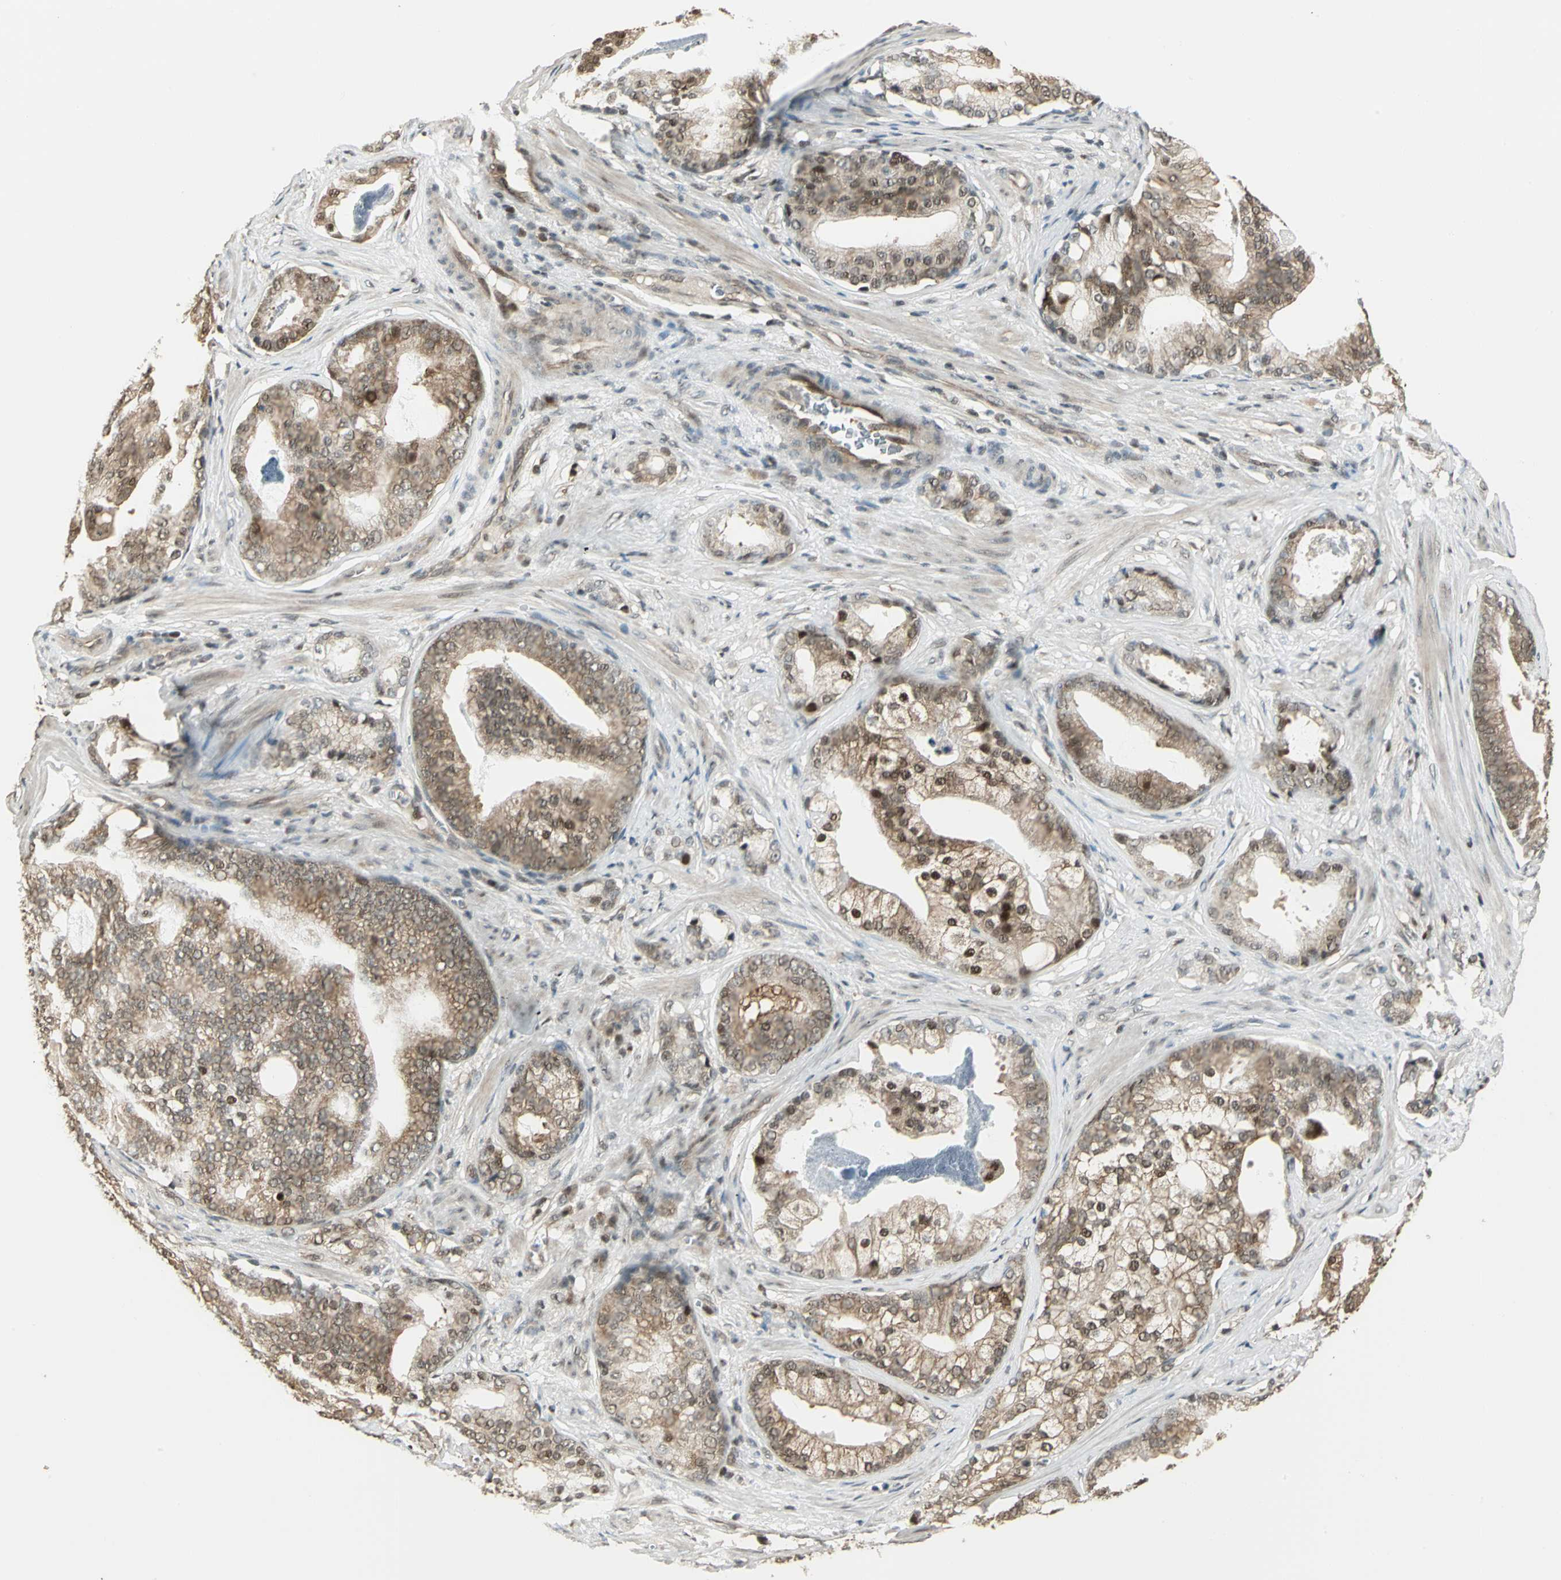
{"staining": {"intensity": "moderate", "quantity": ">75%", "location": "cytoplasmic/membranous,nuclear"}, "tissue": "prostate cancer", "cell_type": "Tumor cells", "image_type": "cancer", "snomed": [{"axis": "morphology", "description": "Adenocarcinoma, Low grade"}, {"axis": "topography", "description": "Prostate"}], "caption": "This image displays immunohistochemistry (IHC) staining of prostate cancer, with medium moderate cytoplasmic/membranous and nuclear staining in approximately >75% of tumor cells.", "gene": "PSMC3", "patient": {"sex": "male", "age": 58}}